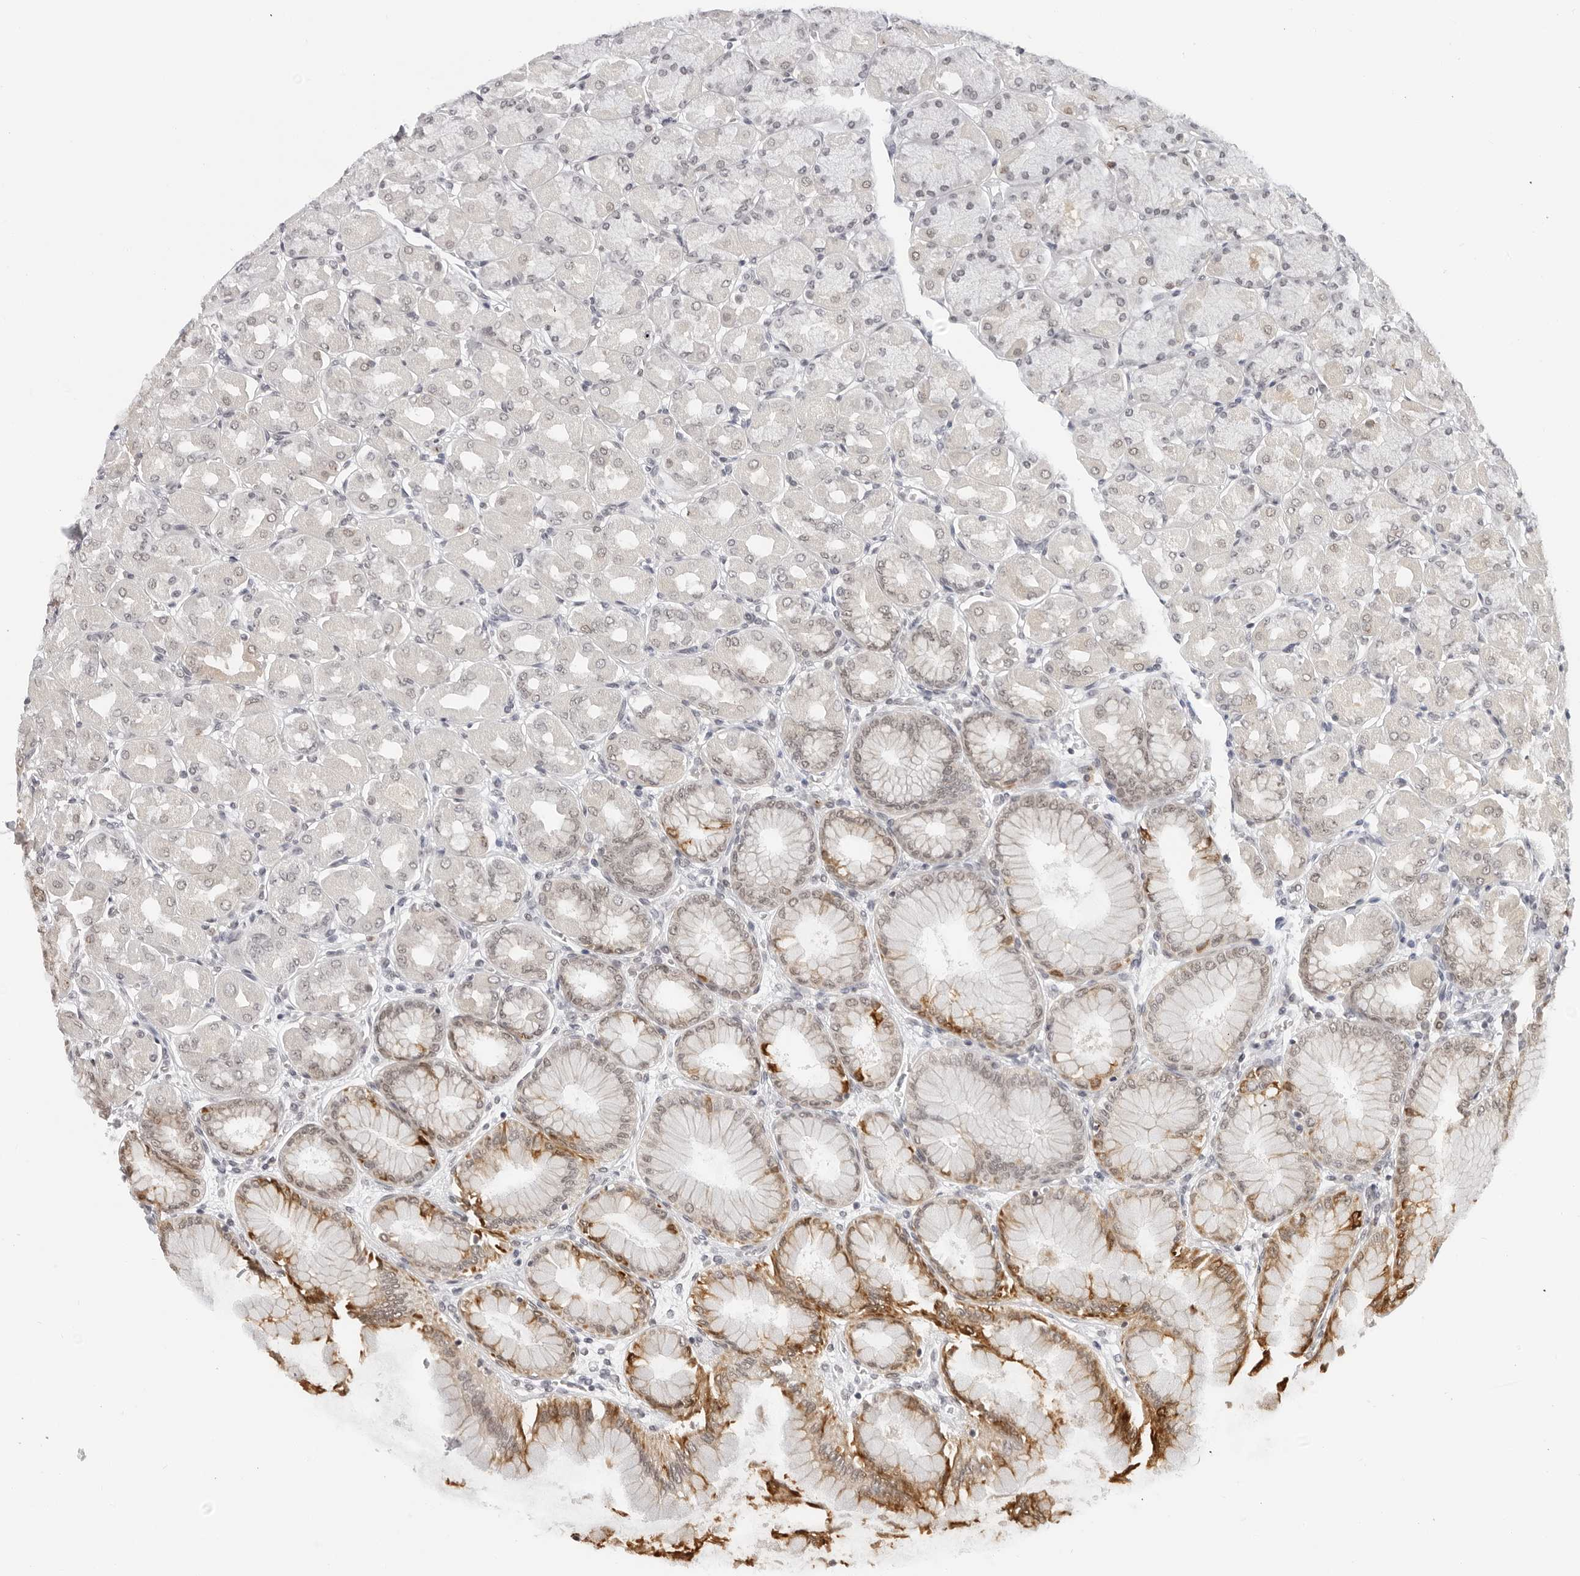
{"staining": {"intensity": "moderate", "quantity": "25%-75%", "location": "cytoplasmic/membranous,nuclear"}, "tissue": "stomach", "cell_type": "Glandular cells", "image_type": "normal", "snomed": [{"axis": "morphology", "description": "Normal tissue, NOS"}, {"axis": "topography", "description": "Stomach, upper"}], "caption": "This photomicrograph shows immunohistochemistry staining of normal stomach, with medium moderate cytoplasmic/membranous,nuclear expression in about 25%-75% of glandular cells.", "gene": "MSH6", "patient": {"sex": "female", "age": 56}}